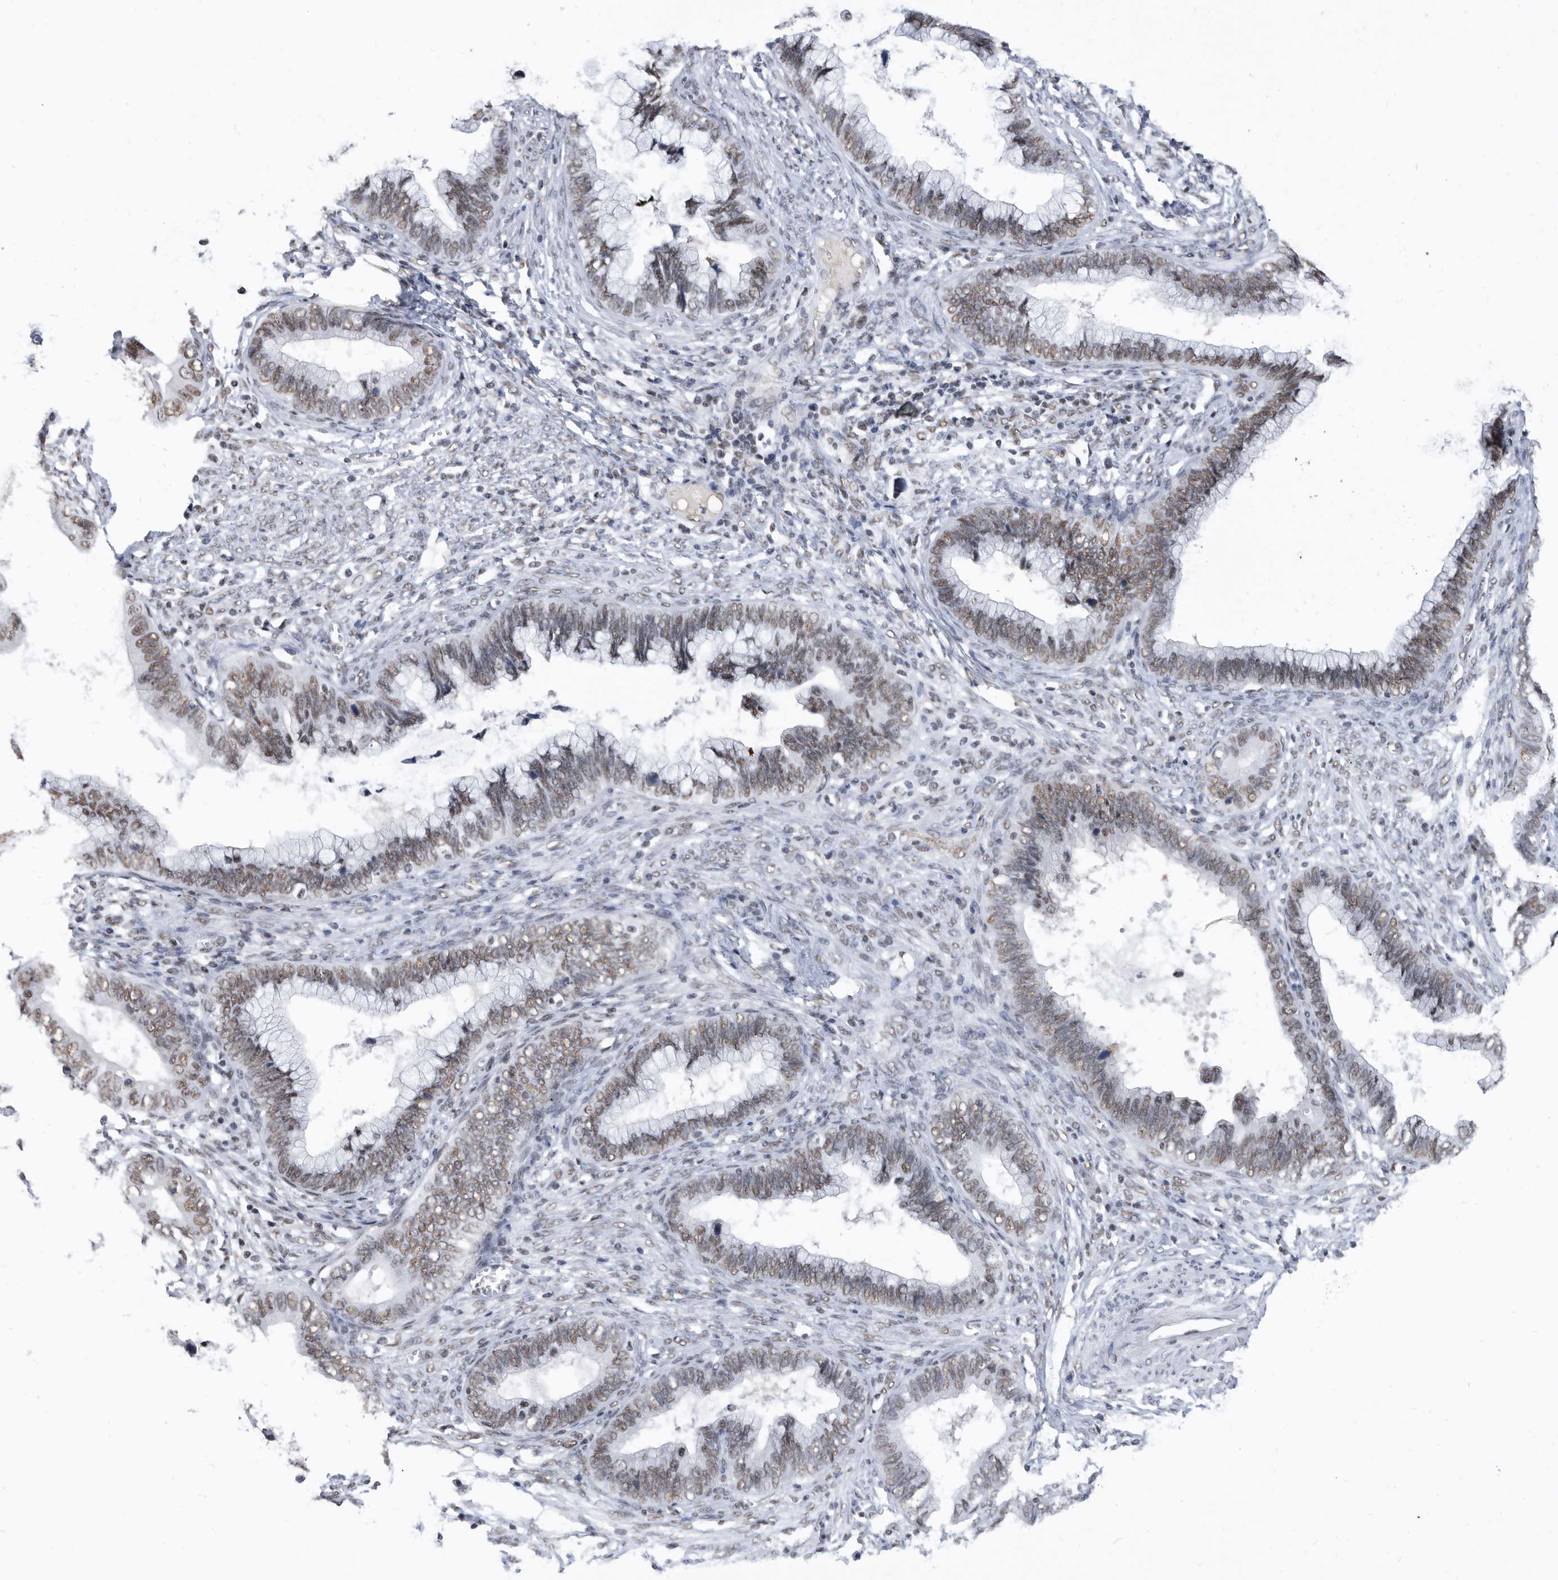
{"staining": {"intensity": "moderate", "quantity": ">75%", "location": "nuclear"}, "tissue": "cervical cancer", "cell_type": "Tumor cells", "image_type": "cancer", "snomed": [{"axis": "morphology", "description": "Adenocarcinoma, NOS"}, {"axis": "topography", "description": "Cervix"}], "caption": "DAB (3,3'-diaminobenzidine) immunohistochemical staining of cervical cancer (adenocarcinoma) exhibits moderate nuclear protein staining in approximately >75% of tumor cells. The protein is stained brown, and the nuclei are stained in blue (DAB IHC with brightfield microscopy, high magnification).", "gene": "SF3A1", "patient": {"sex": "female", "age": 44}}